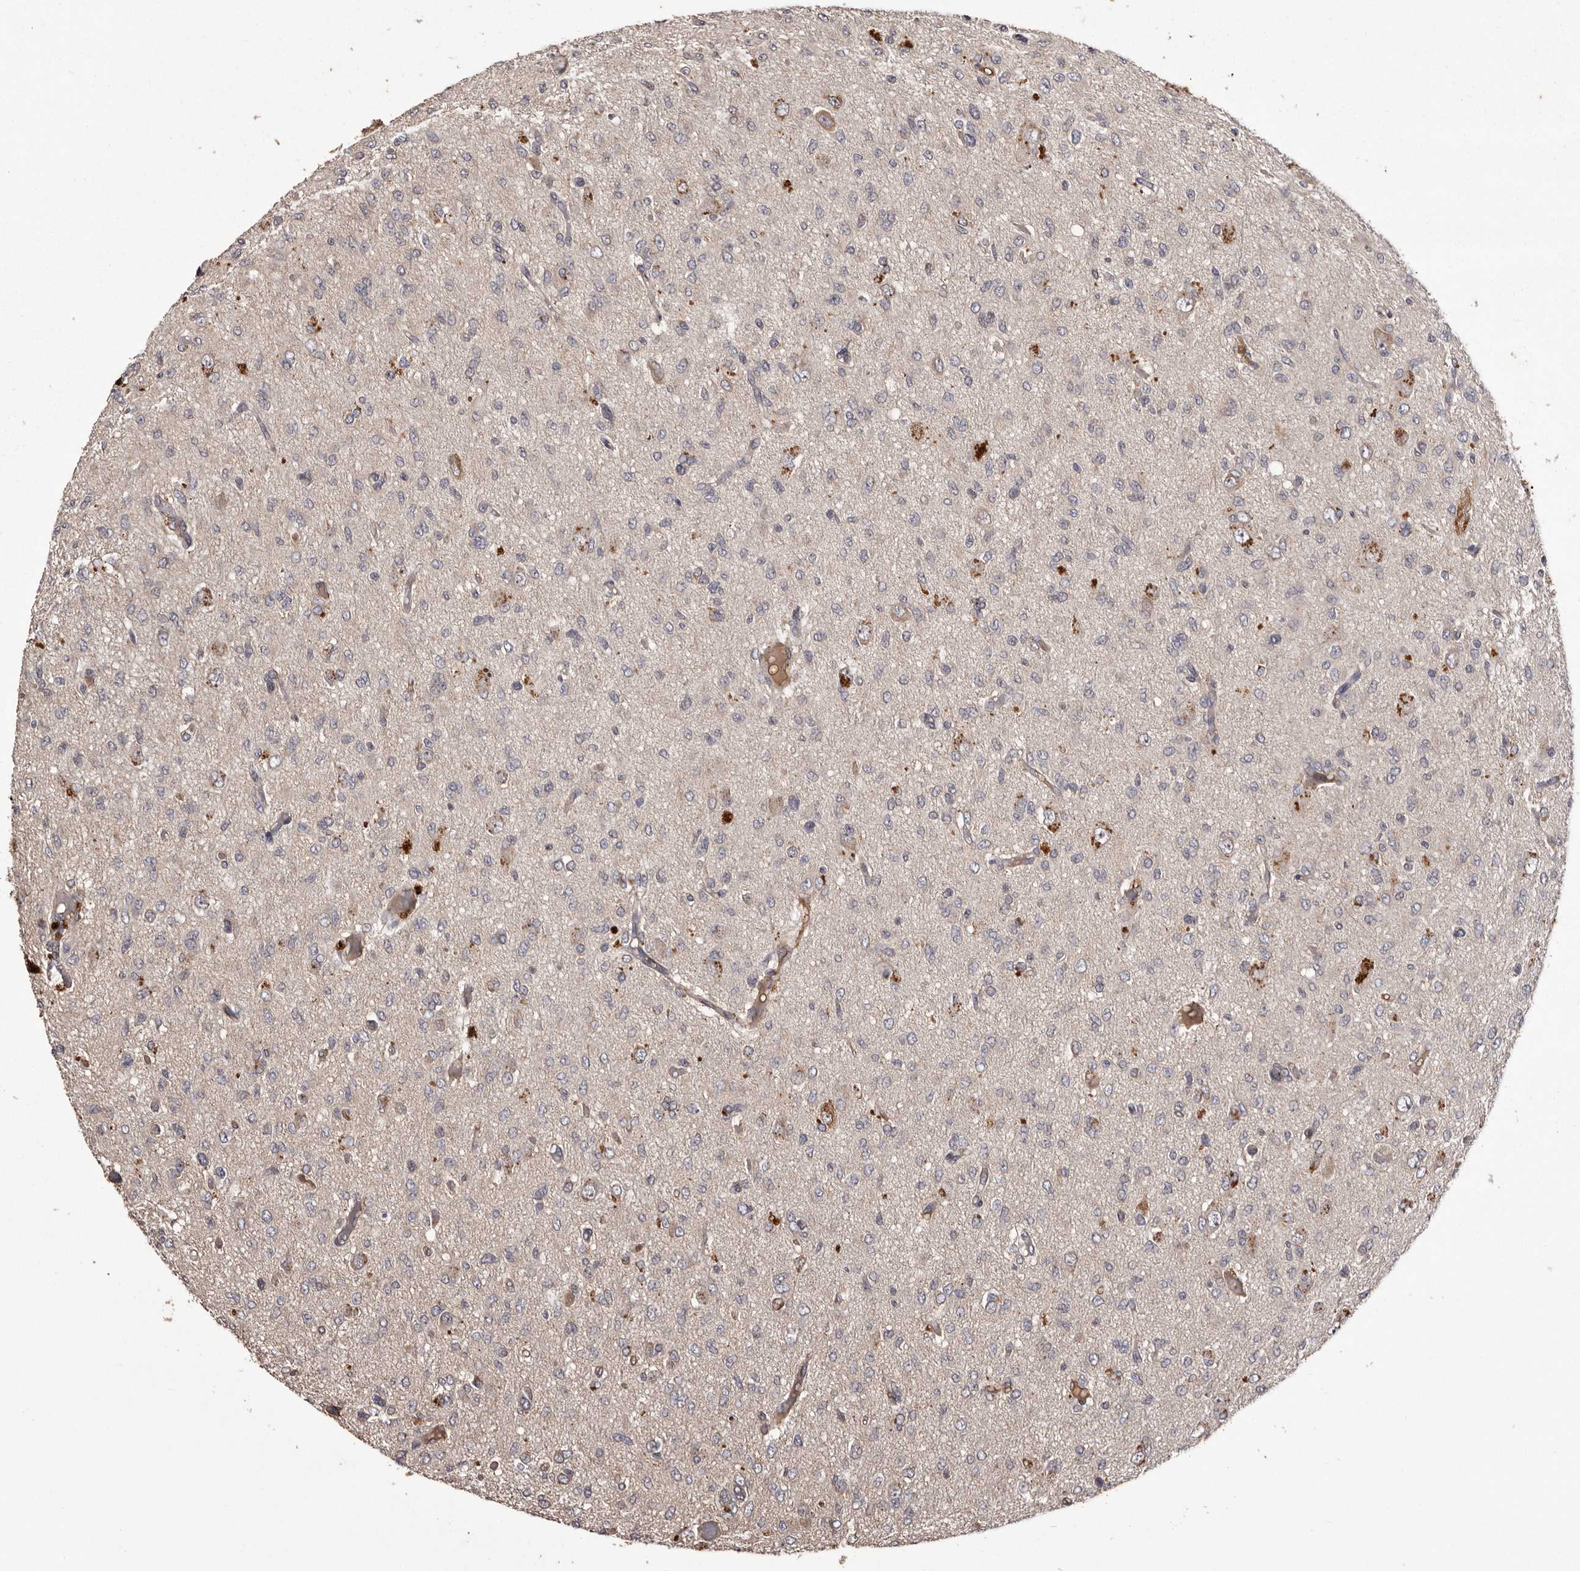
{"staining": {"intensity": "negative", "quantity": "none", "location": "none"}, "tissue": "glioma", "cell_type": "Tumor cells", "image_type": "cancer", "snomed": [{"axis": "morphology", "description": "Glioma, malignant, High grade"}, {"axis": "topography", "description": "Brain"}], "caption": "IHC micrograph of malignant high-grade glioma stained for a protein (brown), which displays no staining in tumor cells.", "gene": "CYP1B1", "patient": {"sex": "female", "age": 59}}